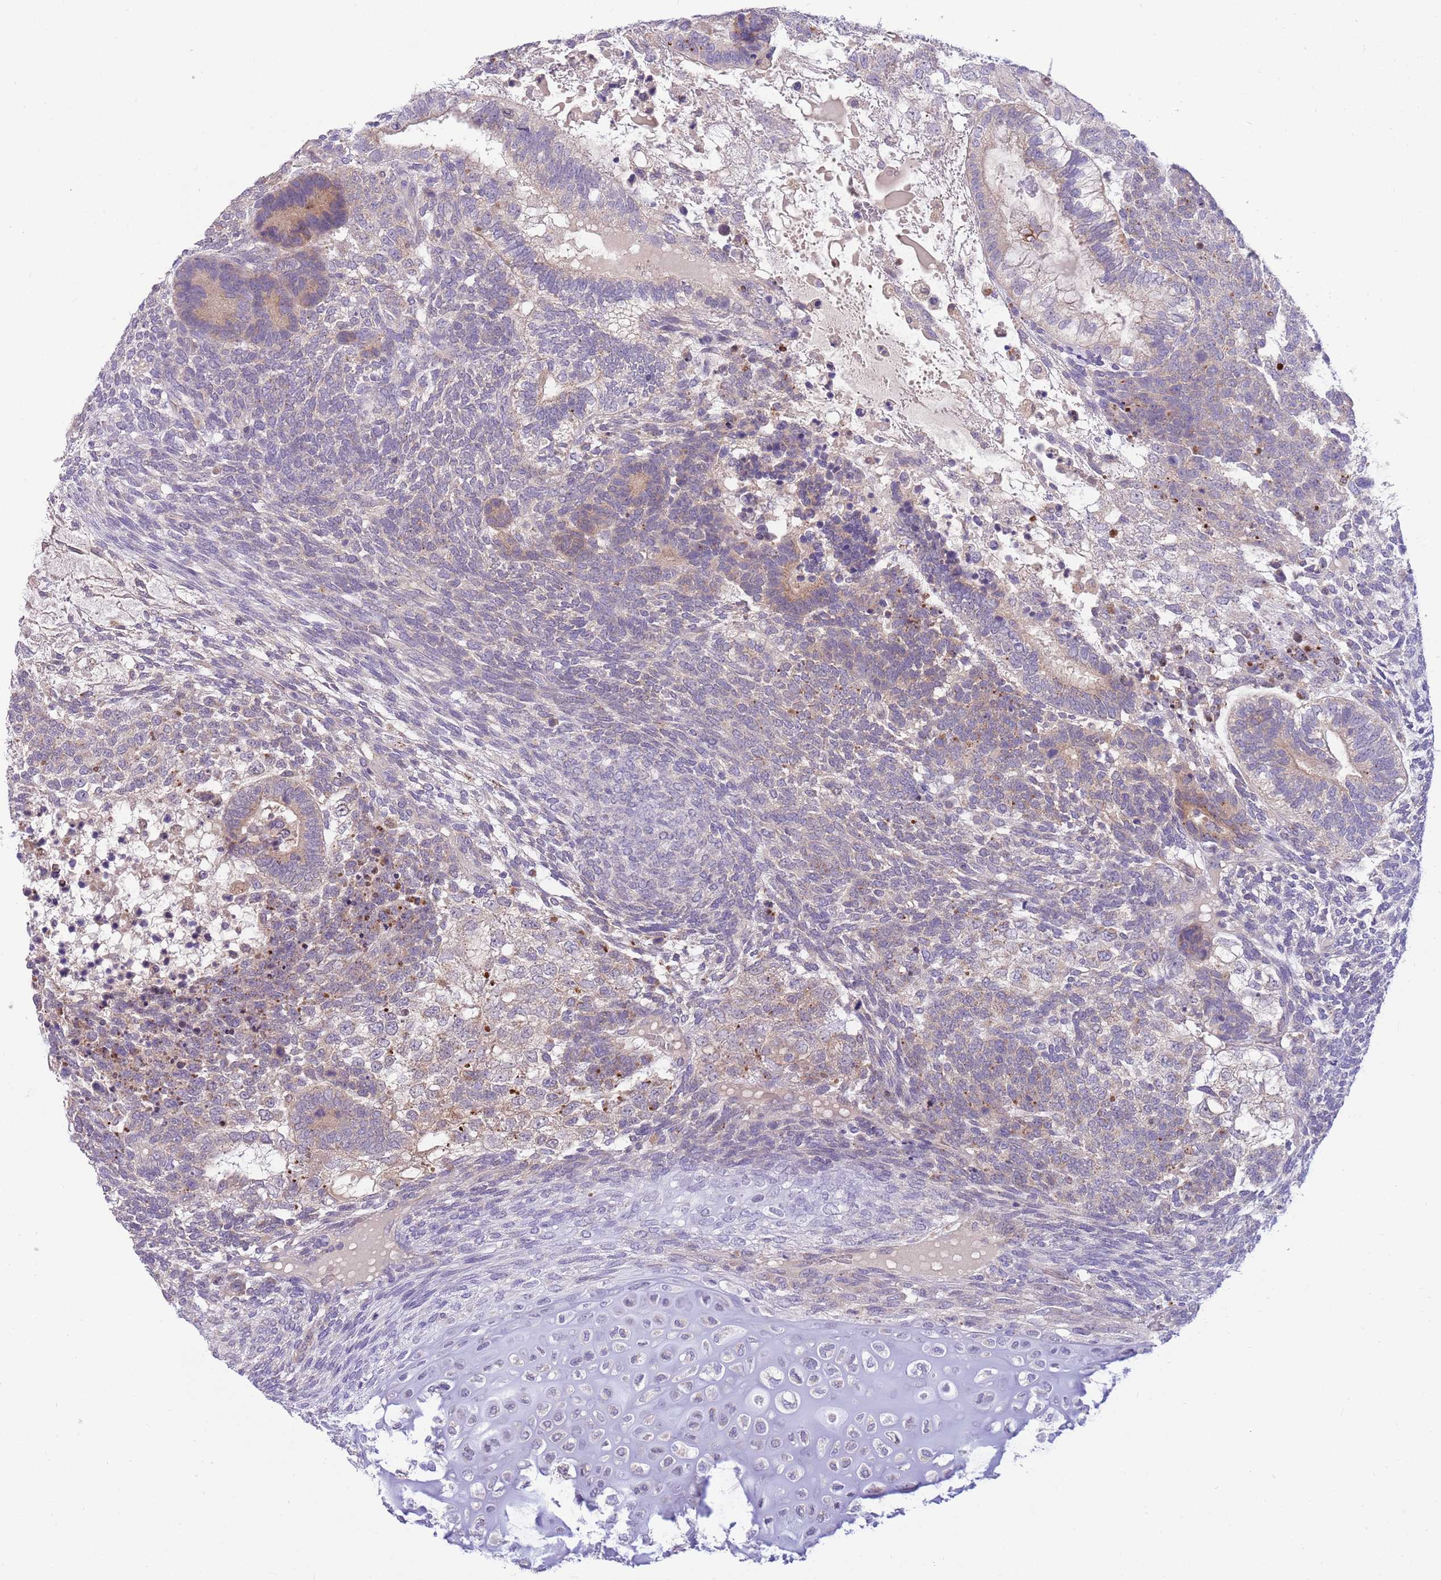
{"staining": {"intensity": "weak", "quantity": "<25%", "location": "cytoplasmic/membranous"}, "tissue": "testis cancer", "cell_type": "Tumor cells", "image_type": "cancer", "snomed": [{"axis": "morphology", "description": "Carcinoma, Embryonal, NOS"}, {"axis": "topography", "description": "Testis"}], "caption": "IHC of human embryonal carcinoma (testis) demonstrates no positivity in tumor cells.", "gene": "DDHD1", "patient": {"sex": "male", "age": 23}}